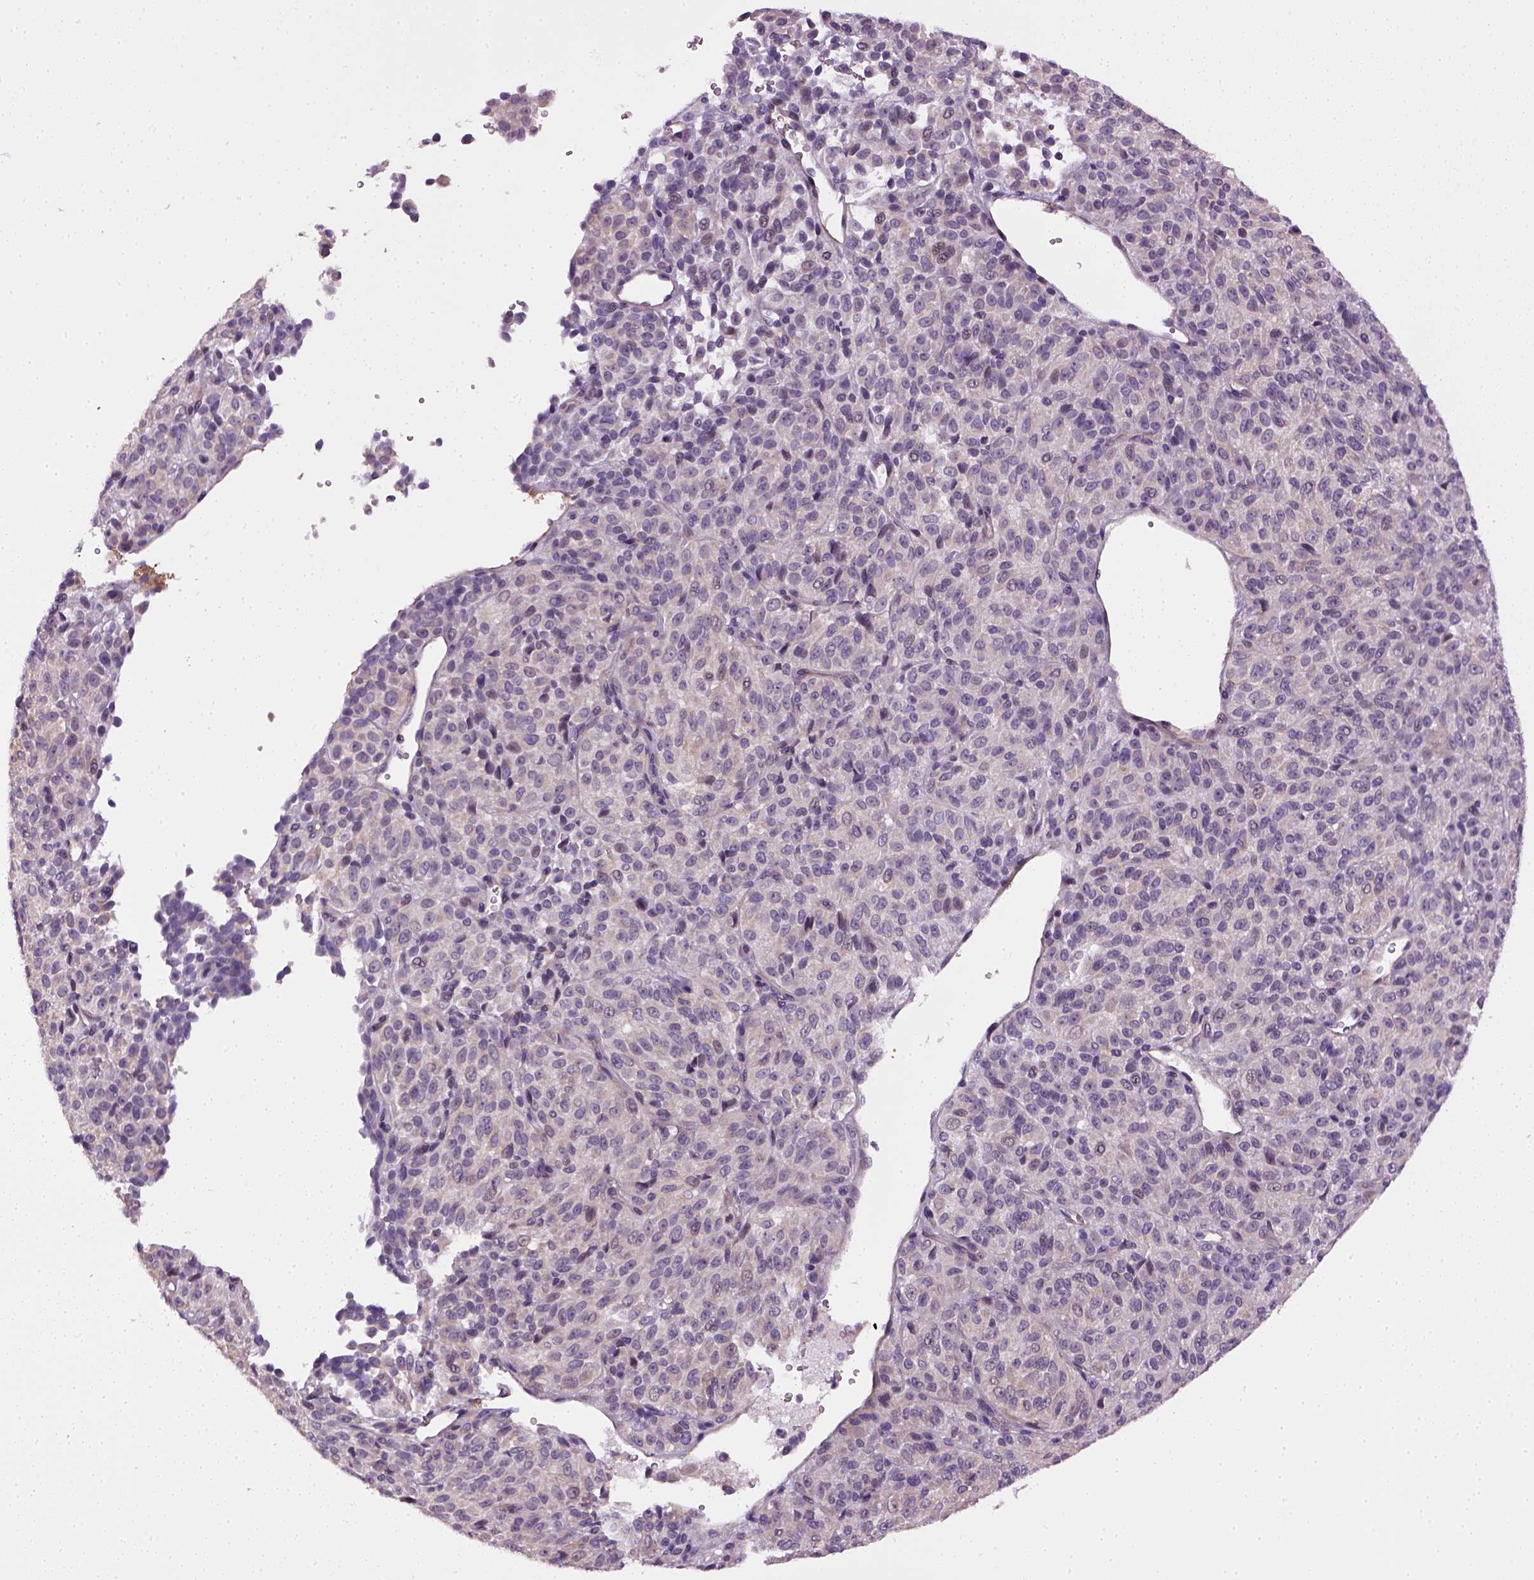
{"staining": {"intensity": "negative", "quantity": "none", "location": "none"}, "tissue": "melanoma", "cell_type": "Tumor cells", "image_type": "cancer", "snomed": [{"axis": "morphology", "description": "Malignant melanoma, Metastatic site"}, {"axis": "topography", "description": "Brain"}], "caption": "Immunohistochemical staining of human melanoma exhibits no significant staining in tumor cells.", "gene": "TPRG1", "patient": {"sex": "female", "age": 56}}